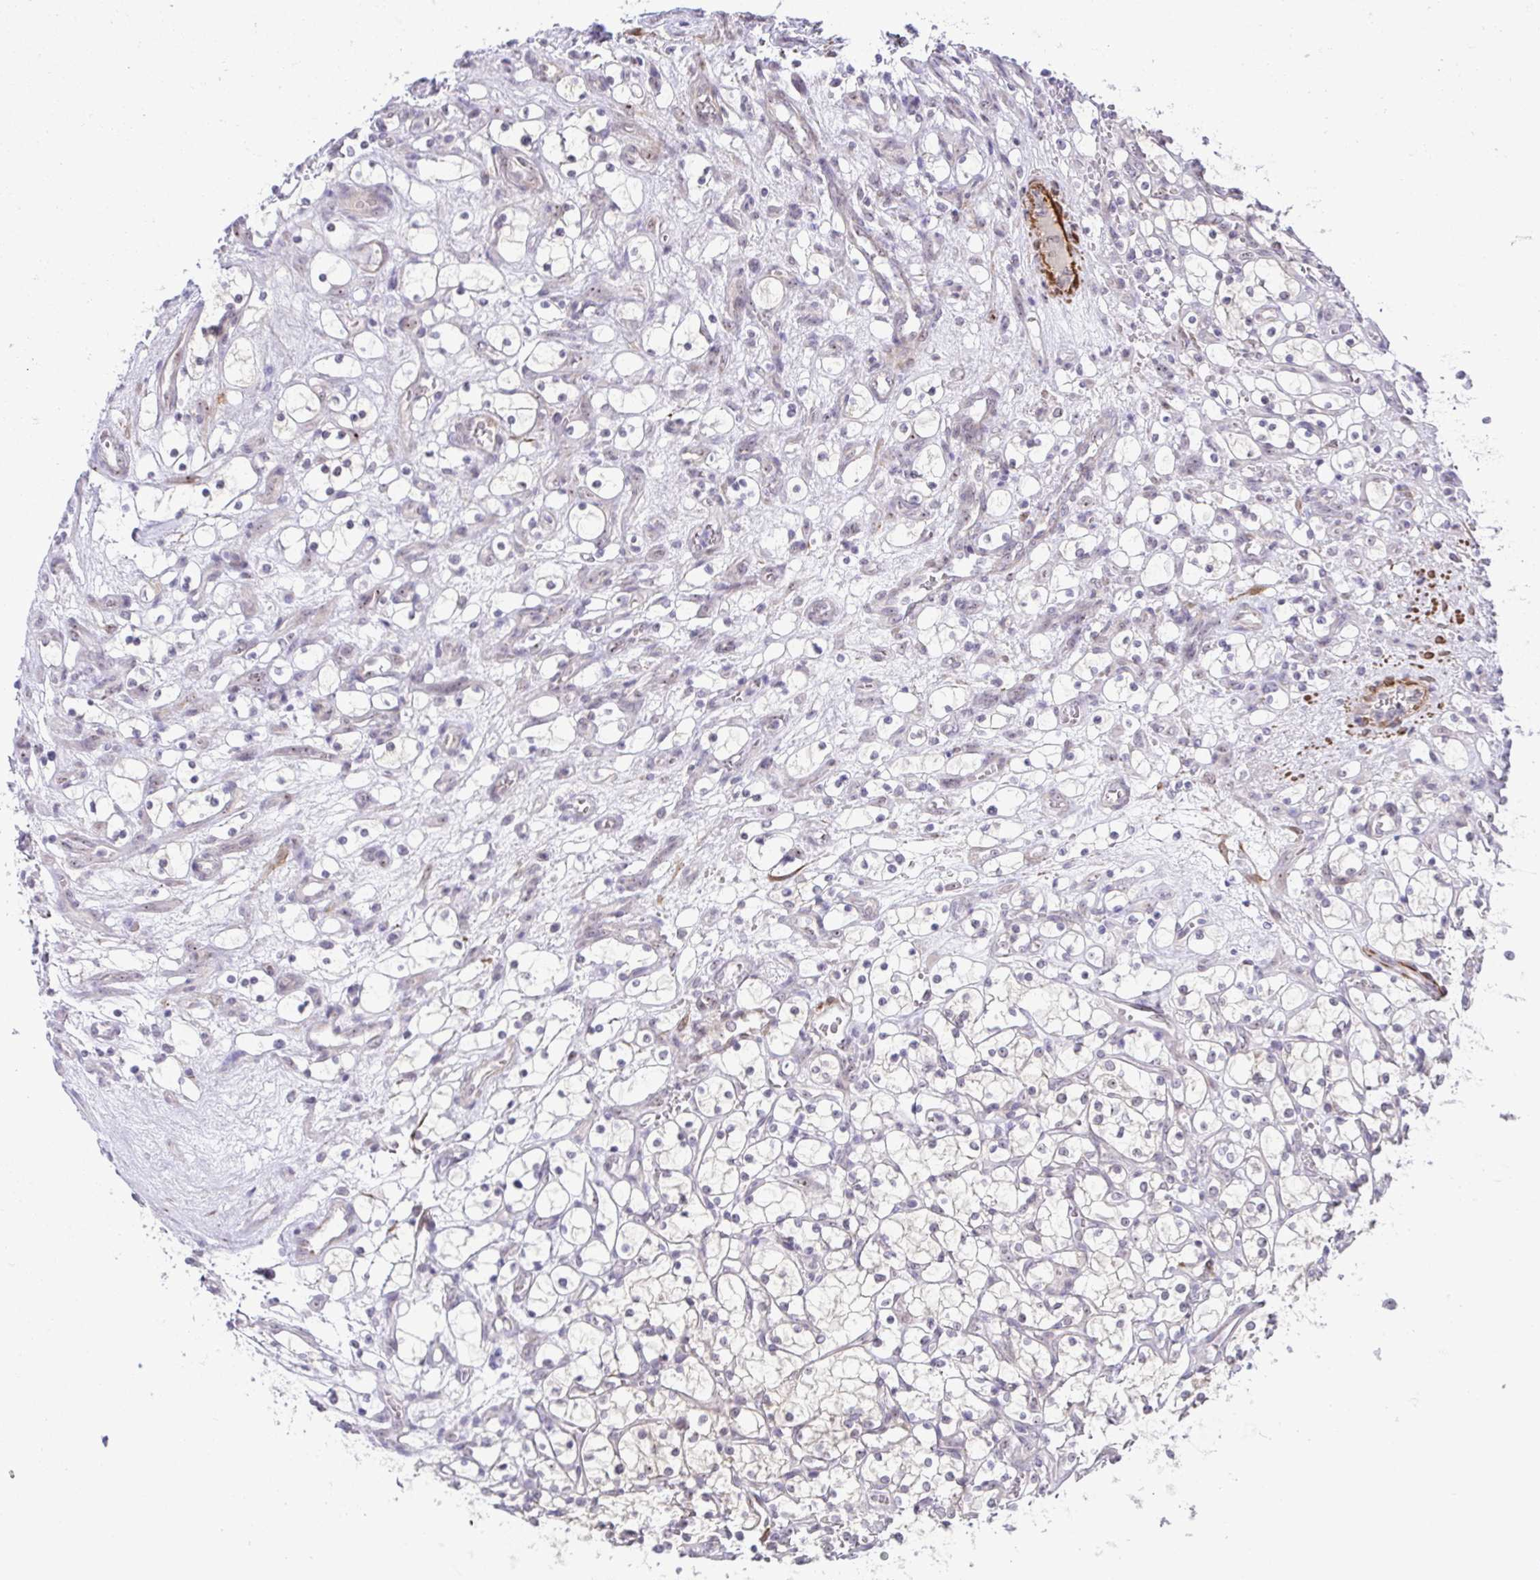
{"staining": {"intensity": "negative", "quantity": "none", "location": "none"}, "tissue": "renal cancer", "cell_type": "Tumor cells", "image_type": "cancer", "snomed": [{"axis": "morphology", "description": "Adenocarcinoma, NOS"}, {"axis": "topography", "description": "Kidney"}], "caption": "Human adenocarcinoma (renal) stained for a protein using IHC displays no expression in tumor cells.", "gene": "RSL24D1", "patient": {"sex": "female", "age": 69}}